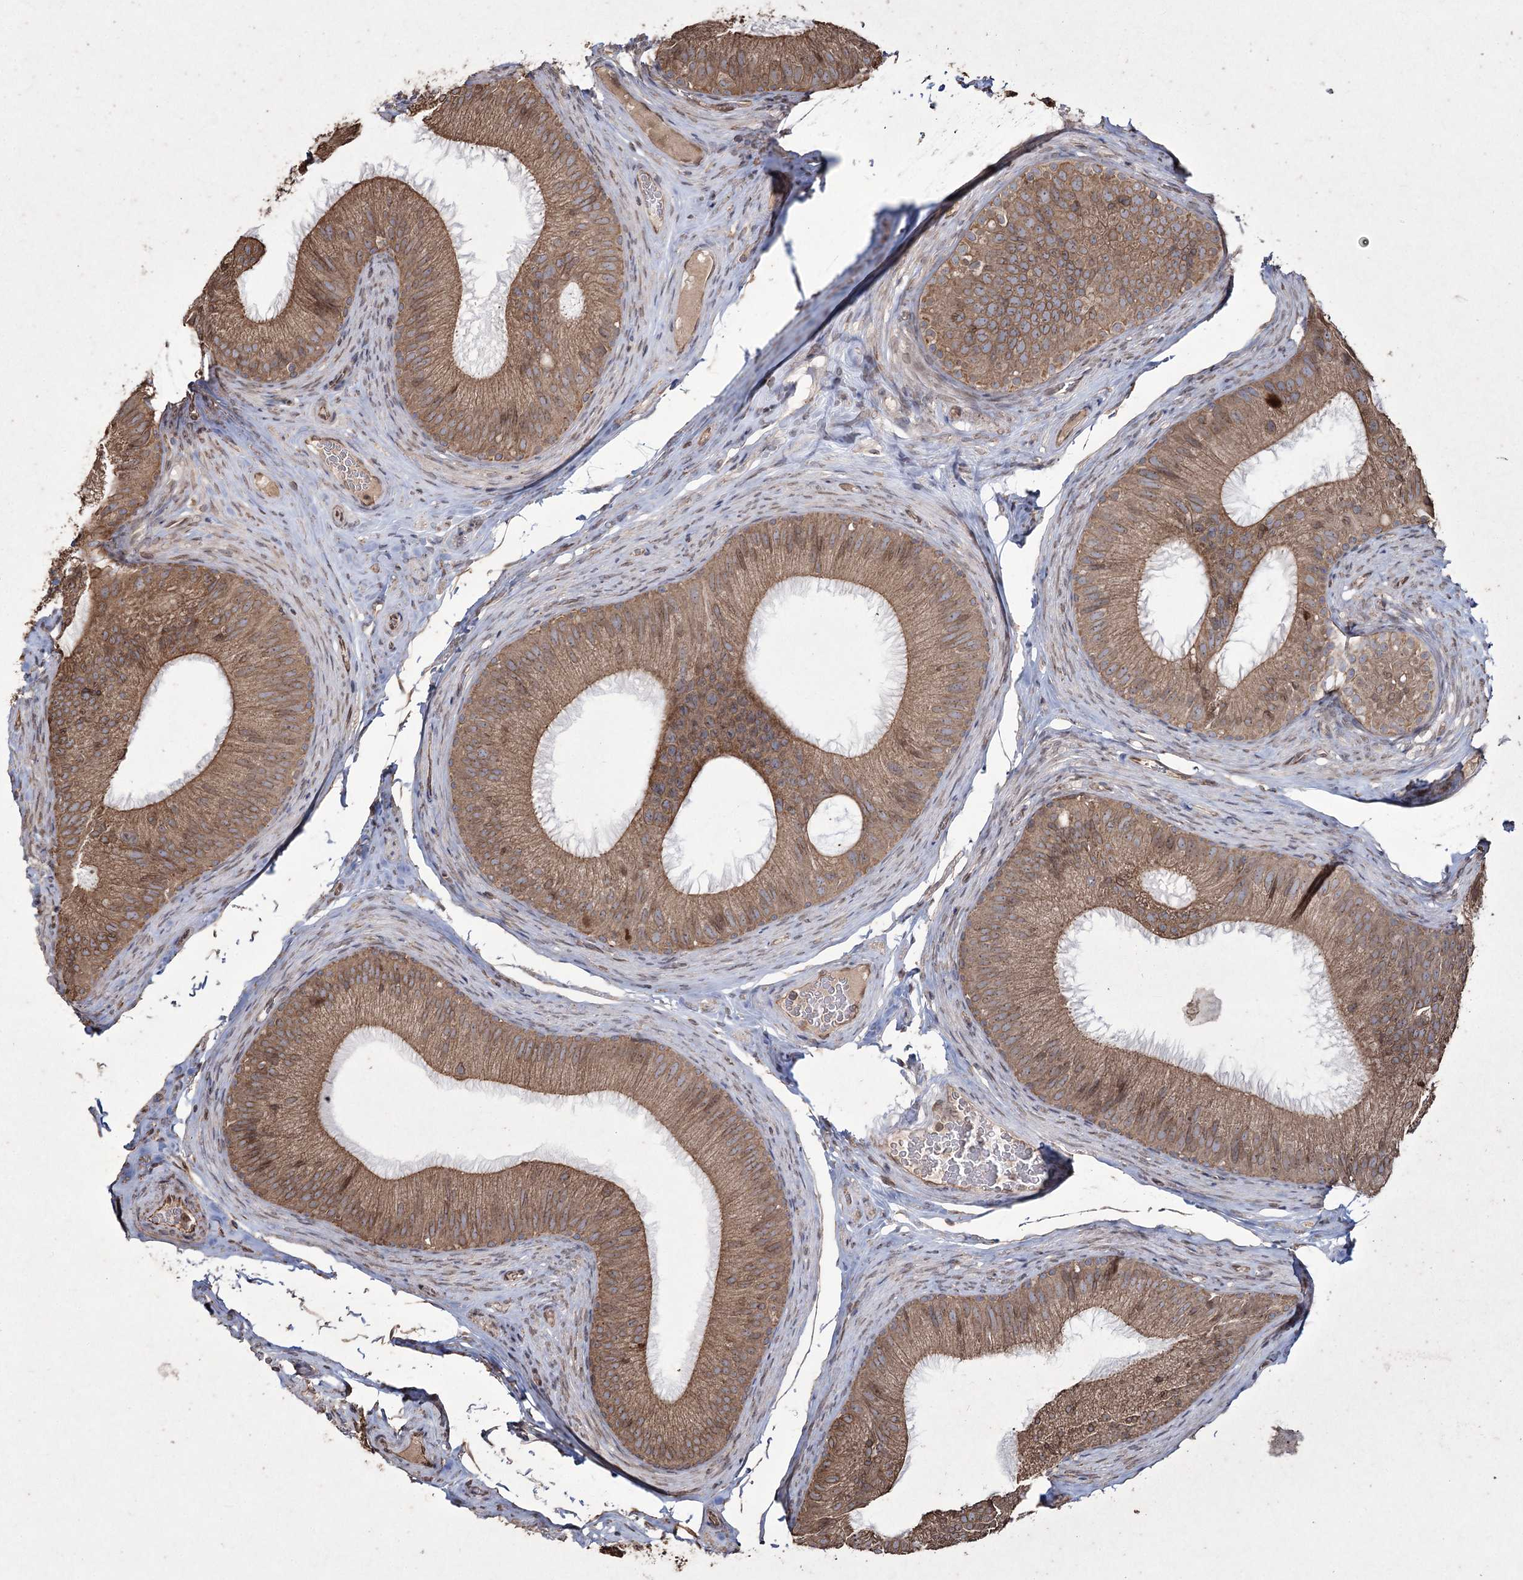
{"staining": {"intensity": "moderate", "quantity": ">75%", "location": "cytoplasmic/membranous"}, "tissue": "epididymis", "cell_type": "Glandular cells", "image_type": "normal", "snomed": [{"axis": "morphology", "description": "Normal tissue, NOS"}, {"axis": "topography", "description": "Epididymis"}], "caption": "Immunohistochemical staining of unremarkable human epididymis shows medium levels of moderate cytoplasmic/membranous positivity in approximately >75% of glandular cells.", "gene": "PRC1", "patient": {"sex": "male", "age": 34}}